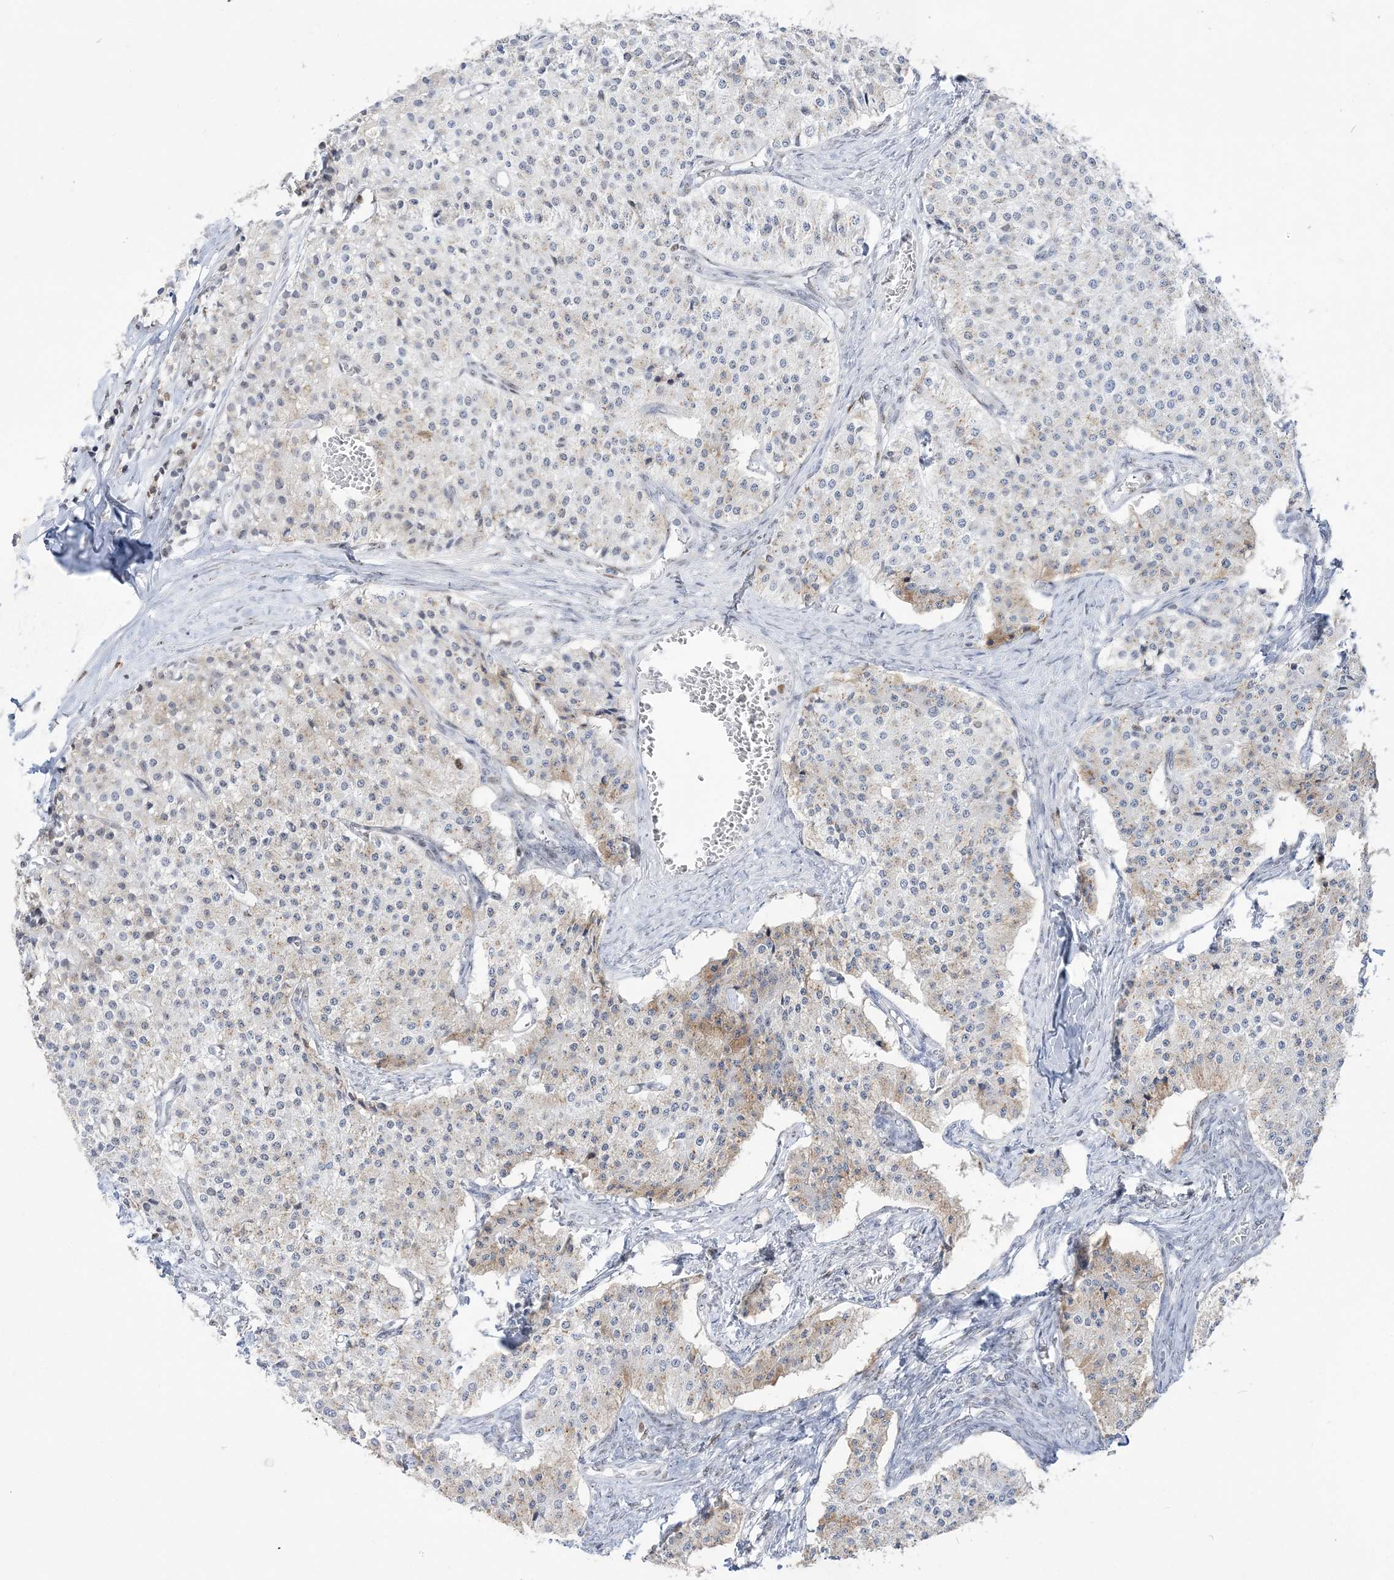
{"staining": {"intensity": "weak", "quantity": "25%-75%", "location": "cytoplasmic/membranous"}, "tissue": "carcinoid", "cell_type": "Tumor cells", "image_type": "cancer", "snomed": [{"axis": "morphology", "description": "Carcinoid, malignant, NOS"}, {"axis": "topography", "description": "Colon"}], "caption": "Weak cytoplasmic/membranous protein expression is appreciated in approximately 25%-75% of tumor cells in carcinoid. The protein of interest is shown in brown color, while the nuclei are stained blue.", "gene": "DDX21", "patient": {"sex": "female", "age": 52}}